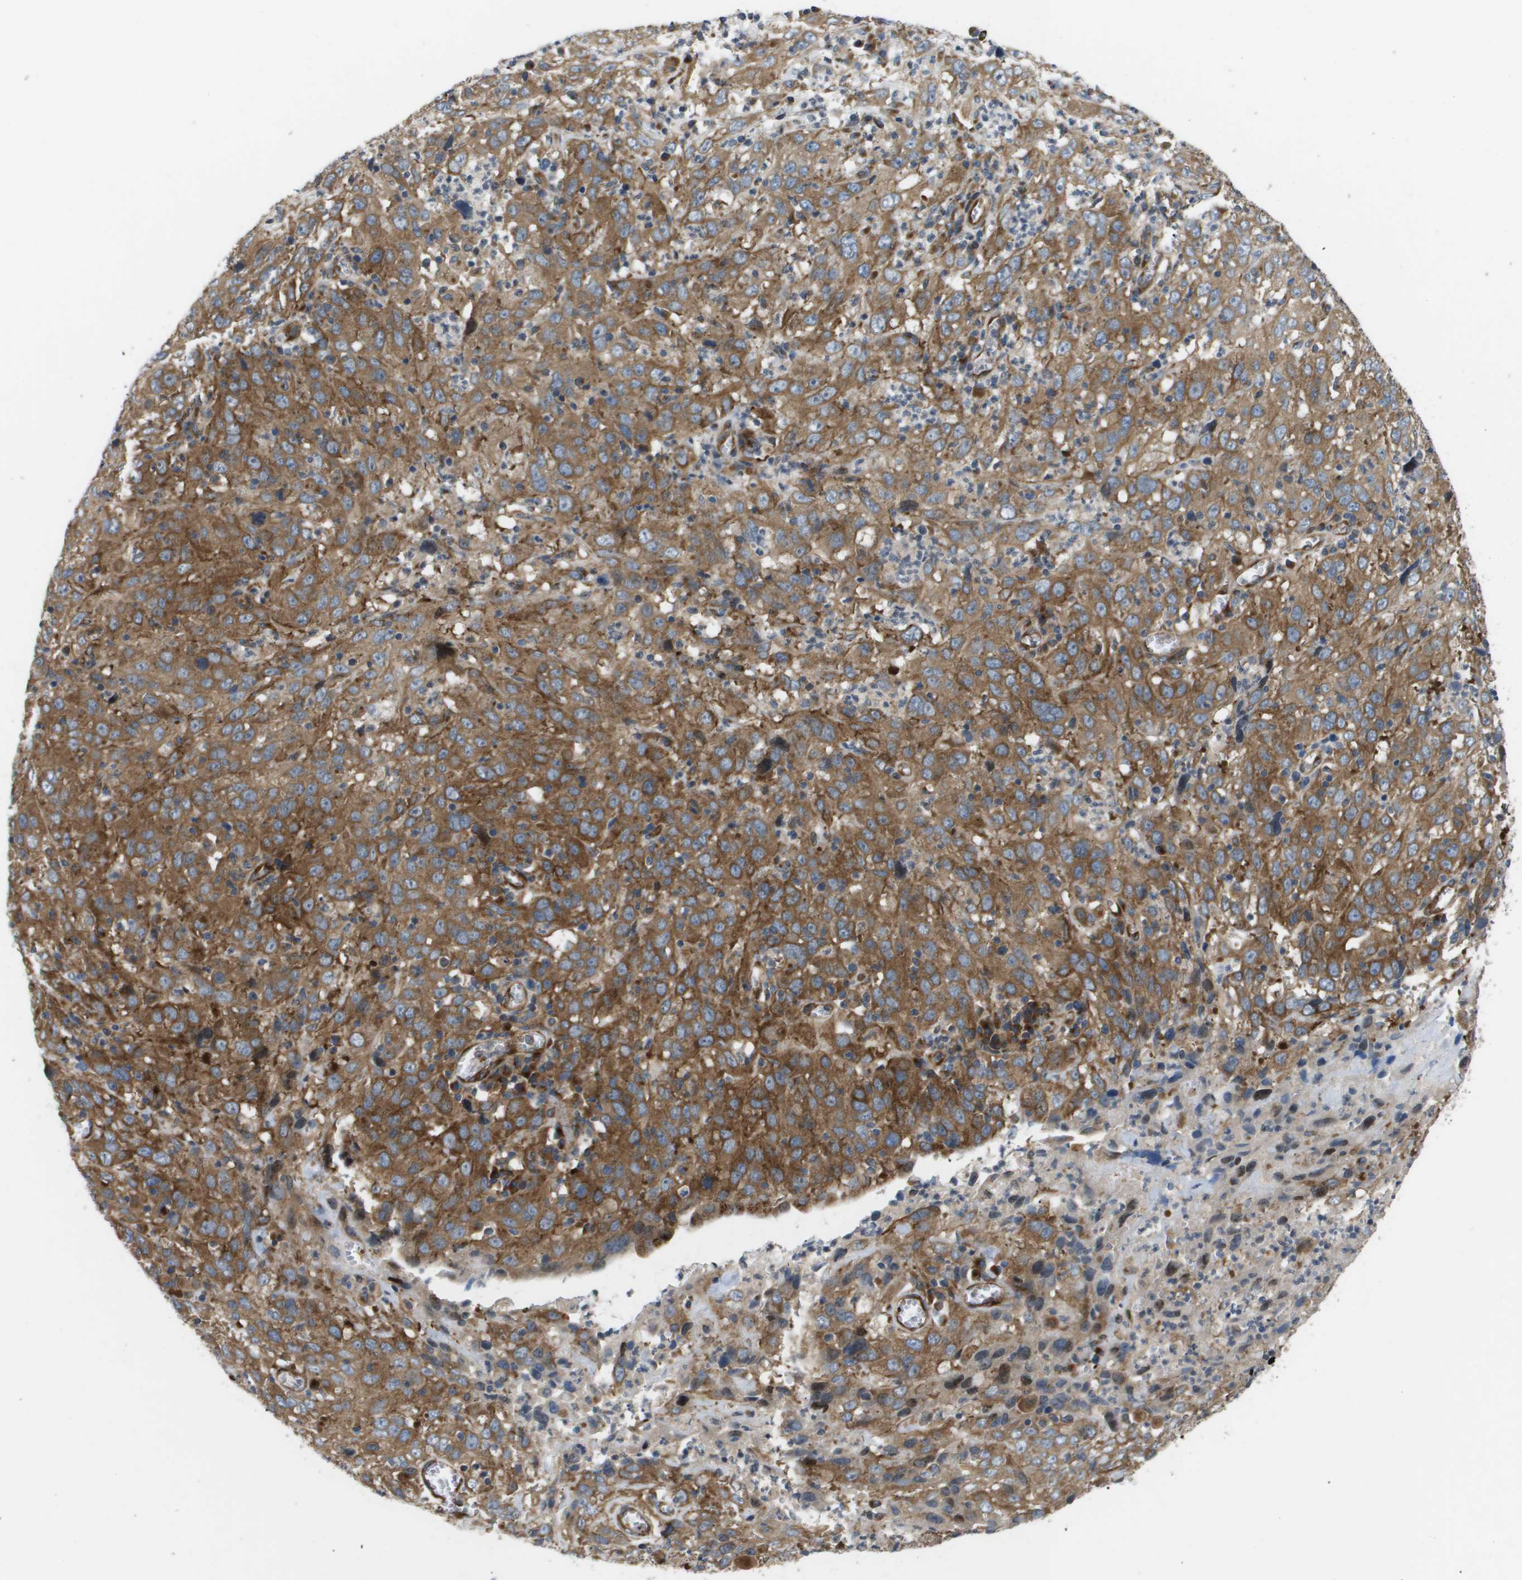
{"staining": {"intensity": "moderate", "quantity": ">75%", "location": "cytoplasmic/membranous"}, "tissue": "cervical cancer", "cell_type": "Tumor cells", "image_type": "cancer", "snomed": [{"axis": "morphology", "description": "Squamous cell carcinoma, NOS"}, {"axis": "topography", "description": "Cervix"}], "caption": "Immunohistochemistry histopathology image of cervical cancer (squamous cell carcinoma) stained for a protein (brown), which reveals medium levels of moderate cytoplasmic/membranous positivity in approximately >75% of tumor cells.", "gene": "LYSMD3", "patient": {"sex": "female", "age": 32}}